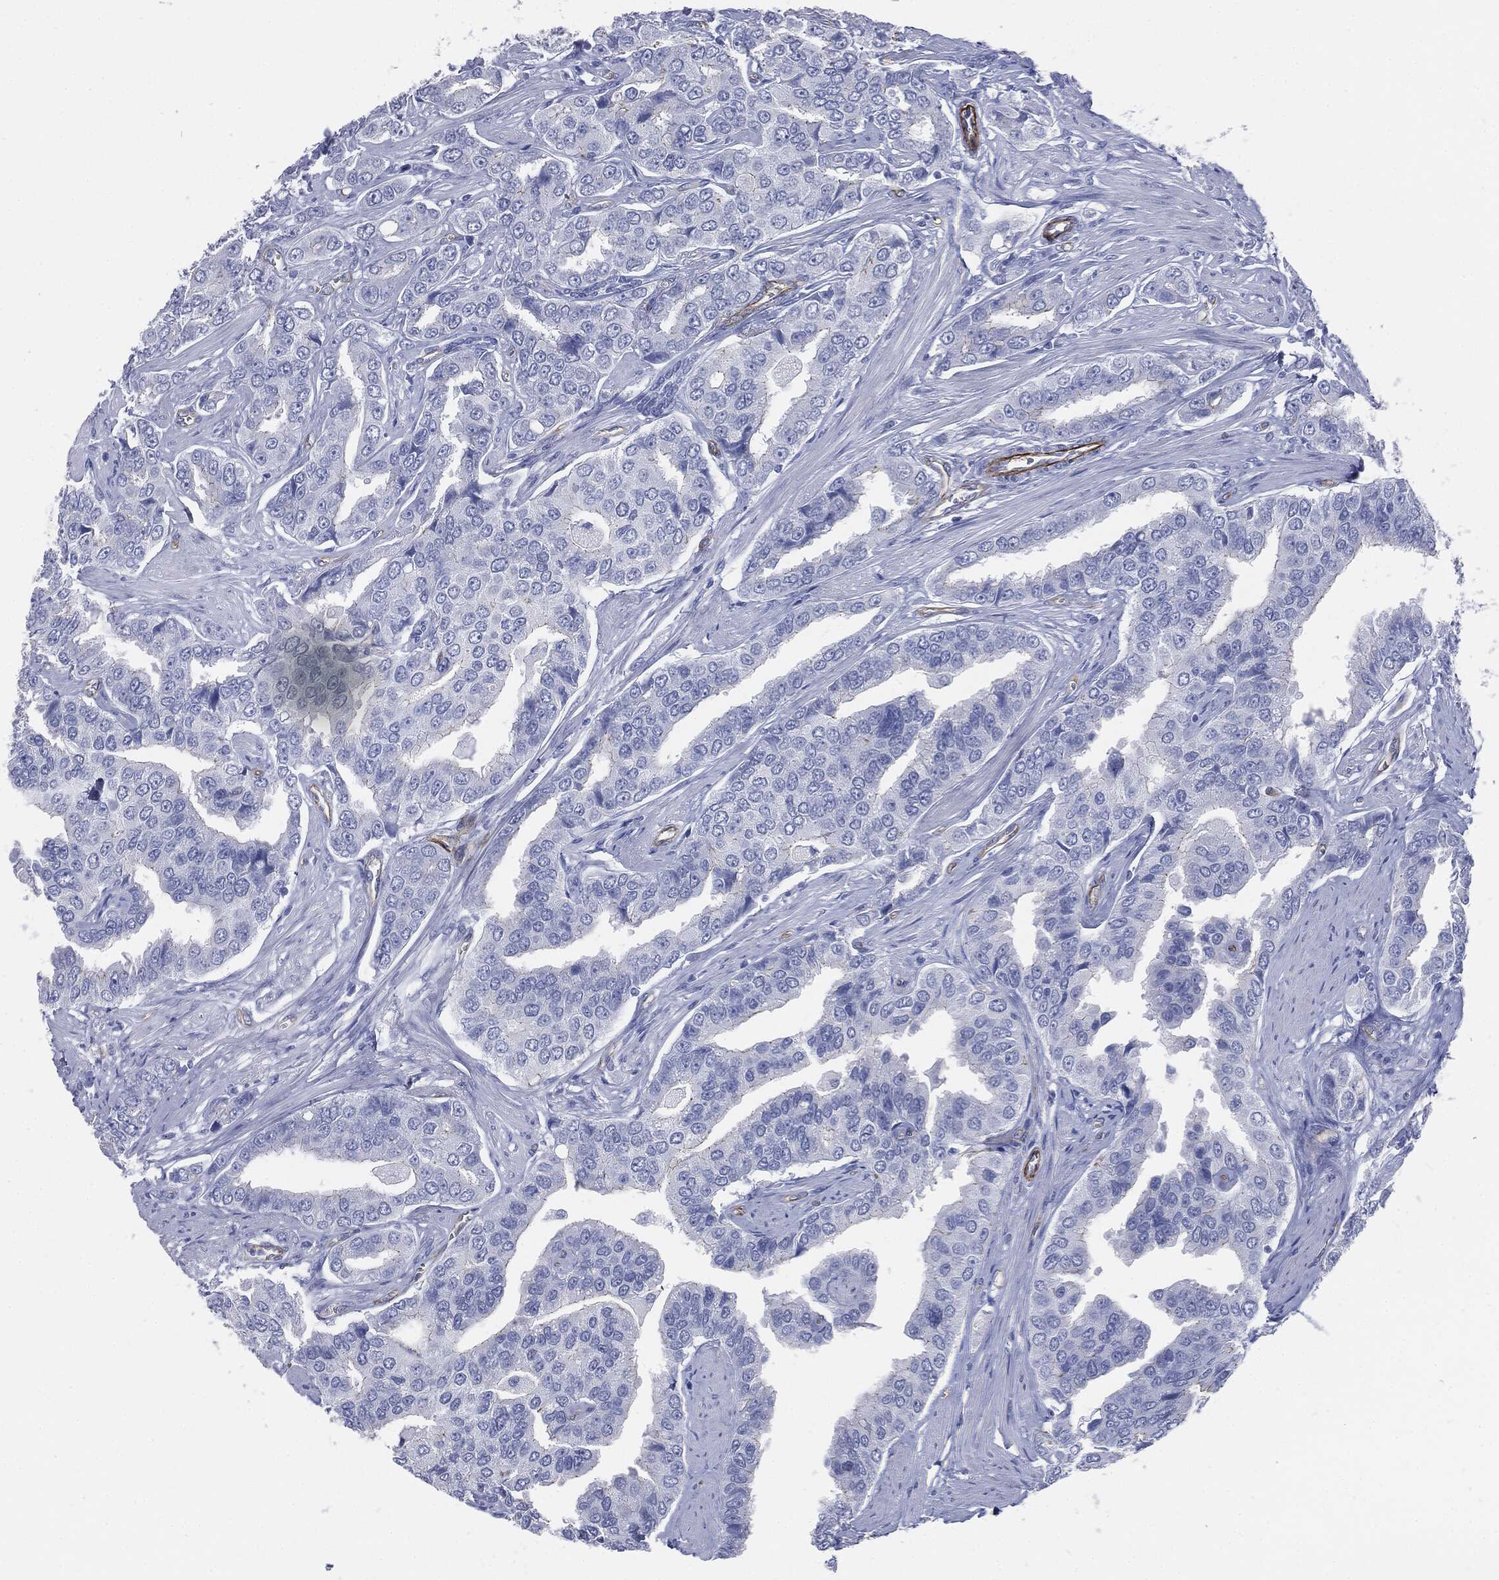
{"staining": {"intensity": "negative", "quantity": "none", "location": "none"}, "tissue": "prostate cancer", "cell_type": "Tumor cells", "image_type": "cancer", "snomed": [{"axis": "morphology", "description": "Adenocarcinoma, NOS"}, {"axis": "topography", "description": "Prostate and seminal vesicle, NOS"}, {"axis": "topography", "description": "Prostate"}], "caption": "This is an immunohistochemistry micrograph of prostate adenocarcinoma. There is no expression in tumor cells.", "gene": "MUC5AC", "patient": {"sex": "male", "age": 69}}